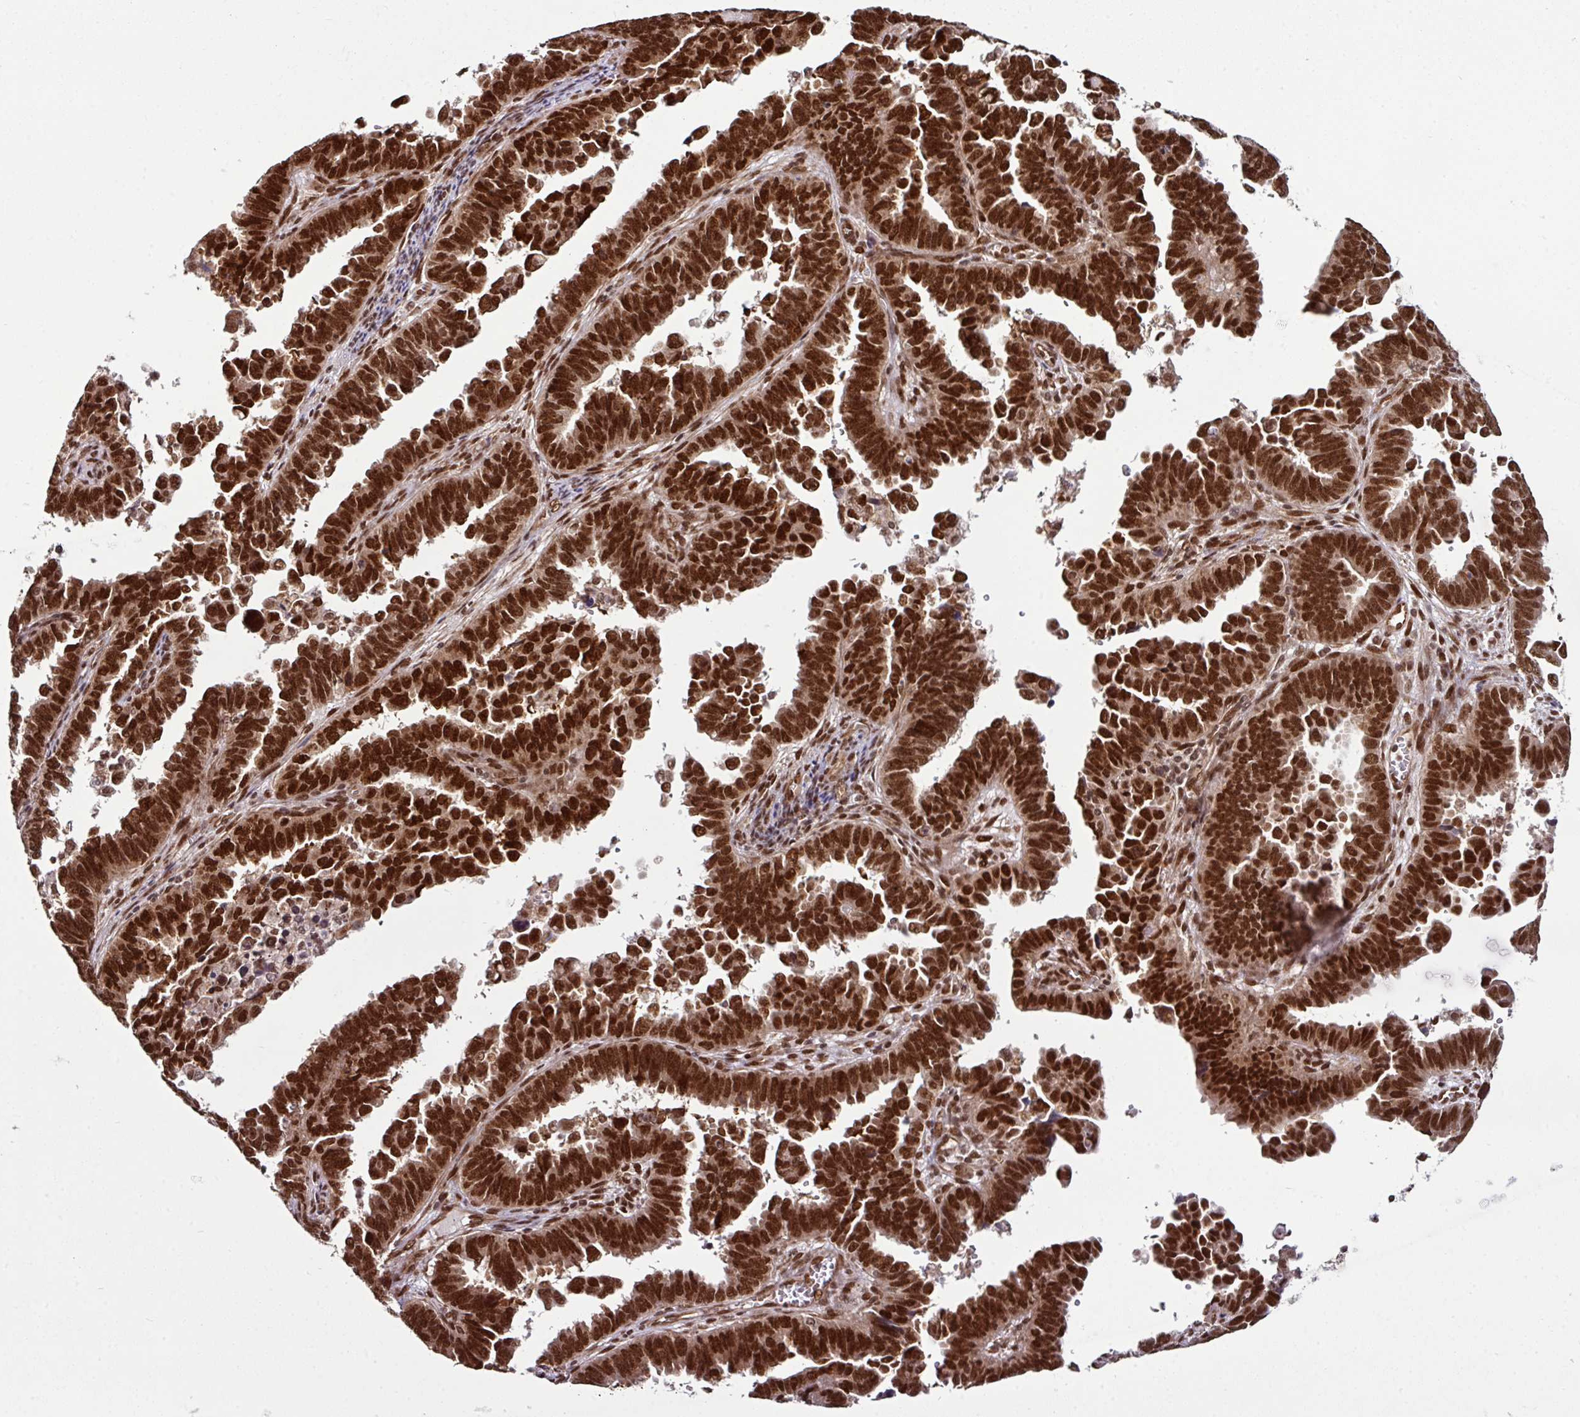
{"staining": {"intensity": "strong", "quantity": ">75%", "location": "nuclear"}, "tissue": "endometrial cancer", "cell_type": "Tumor cells", "image_type": "cancer", "snomed": [{"axis": "morphology", "description": "Adenocarcinoma, NOS"}, {"axis": "topography", "description": "Endometrium"}], "caption": "A high-resolution image shows IHC staining of endometrial cancer (adenocarcinoma), which exhibits strong nuclear staining in approximately >75% of tumor cells.", "gene": "MORF4L2", "patient": {"sex": "female", "age": 75}}